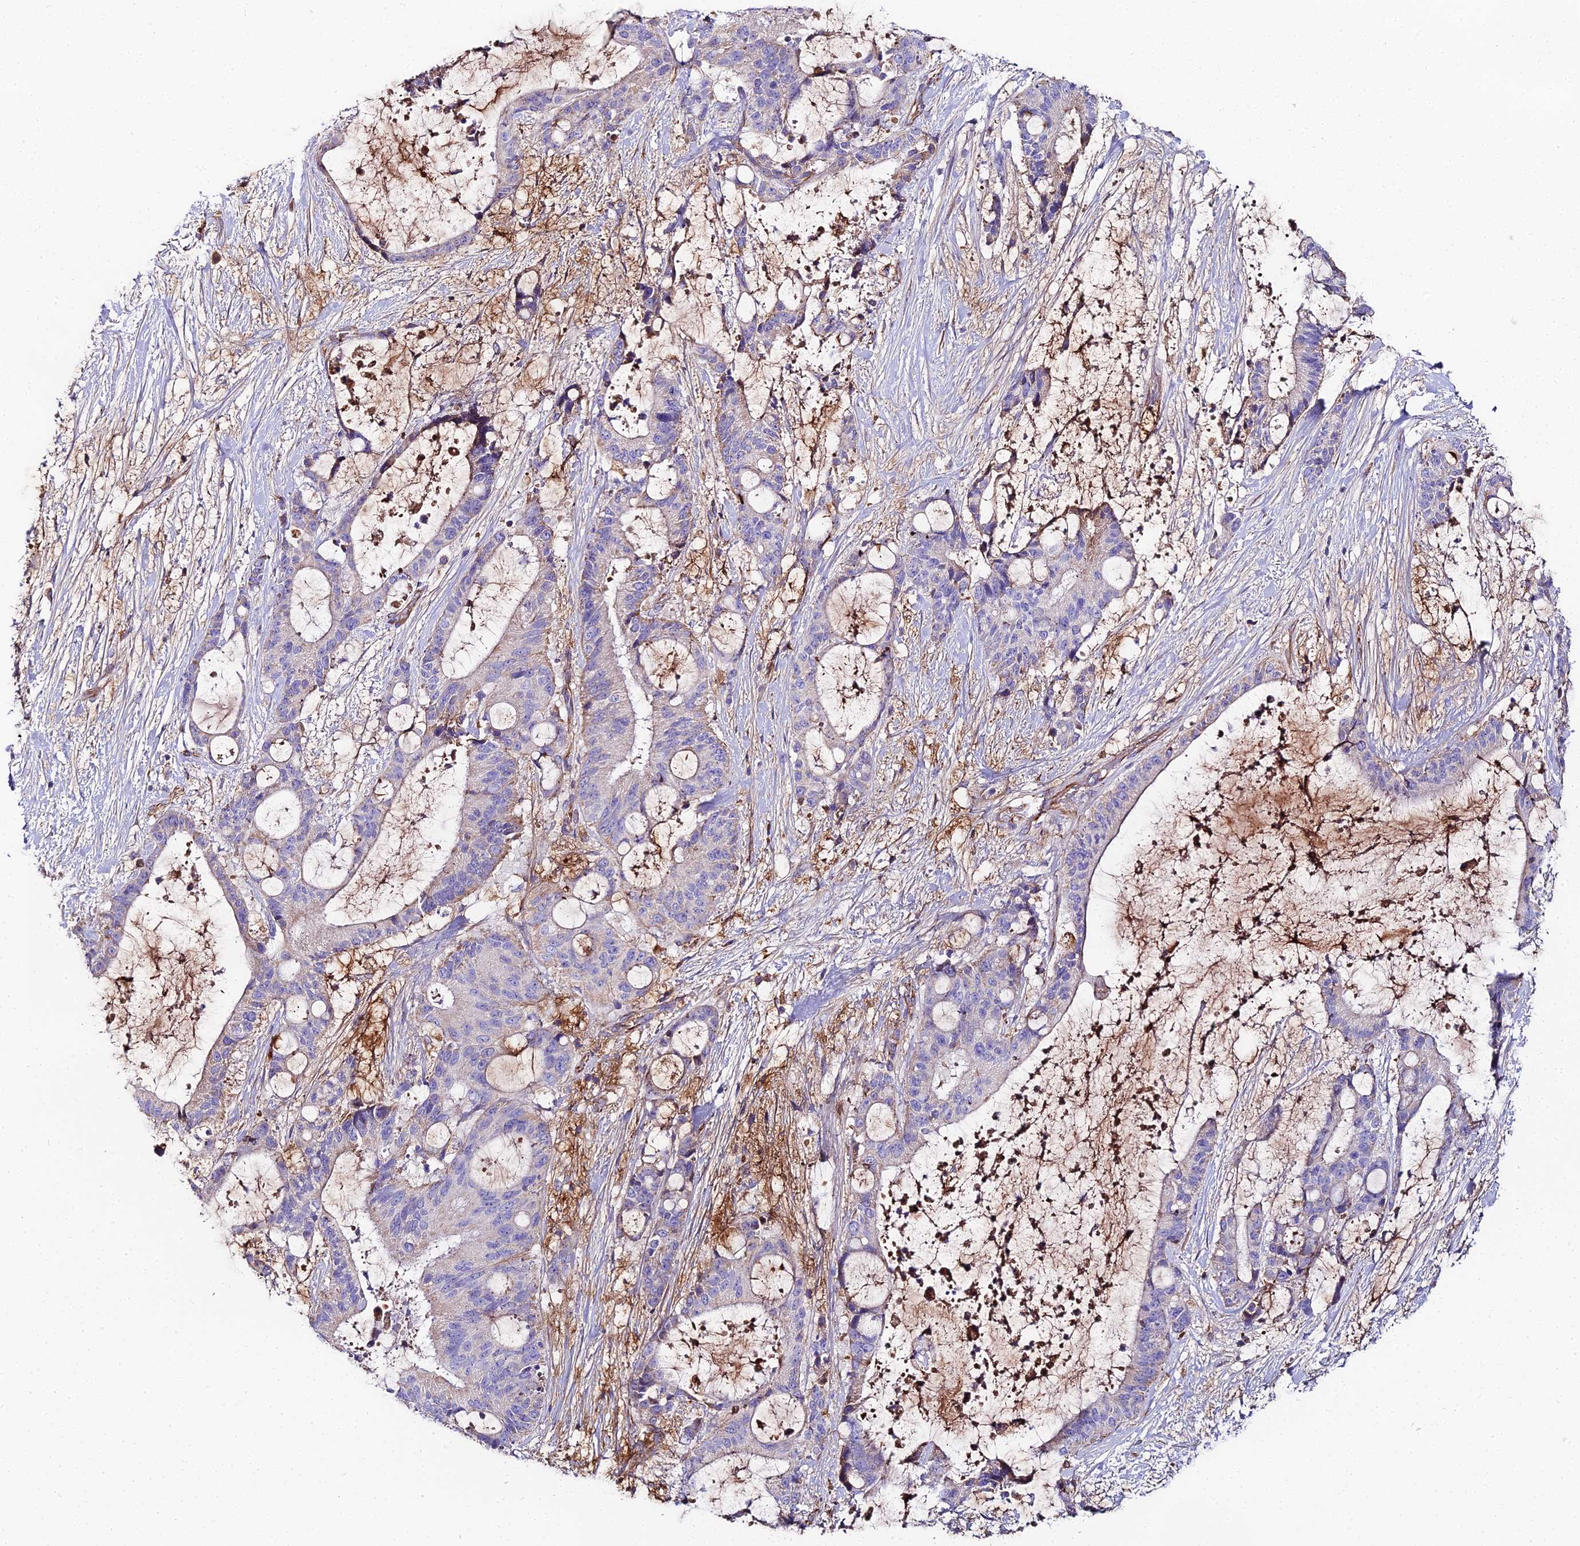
{"staining": {"intensity": "negative", "quantity": "none", "location": "none"}, "tissue": "liver cancer", "cell_type": "Tumor cells", "image_type": "cancer", "snomed": [{"axis": "morphology", "description": "Normal tissue, NOS"}, {"axis": "morphology", "description": "Cholangiocarcinoma"}, {"axis": "topography", "description": "Liver"}, {"axis": "topography", "description": "Peripheral nerve tissue"}], "caption": "This is a image of immunohistochemistry staining of liver cholangiocarcinoma, which shows no staining in tumor cells.", "gene": "BEX4", "patient": {"sex": "female", "age": 73}}